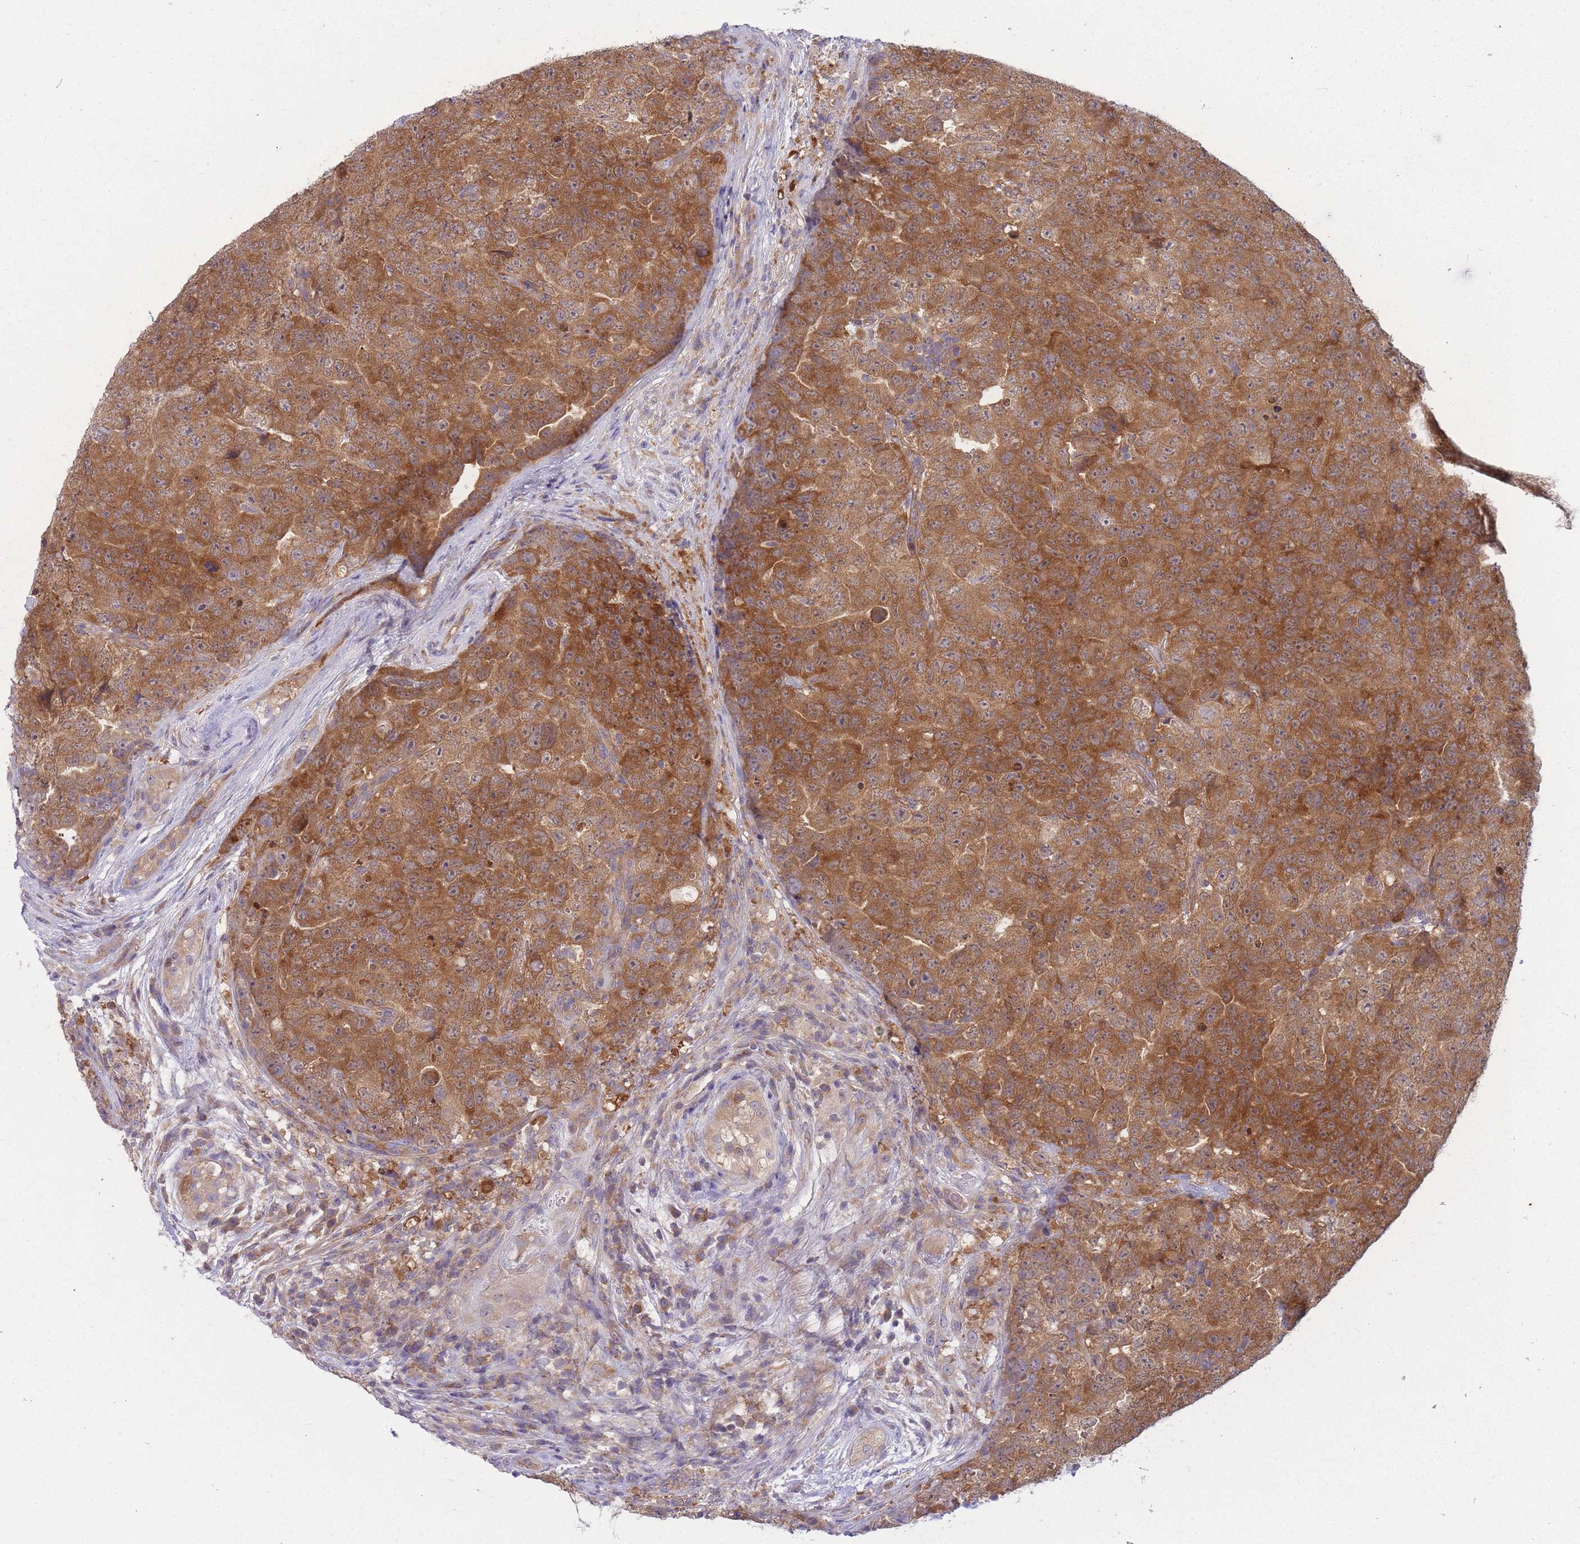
{"staining": {"intensity": "moderate", "quantity": ">75%", "location": "cytoplasmic/membranous"}, "tissue": "testis cancer", "cell_type": "Tumor cells", "image_type": "cancer", "snomed": [{"axis": "morphology", "description": "Seminoma, NOS"}, {"axis": "morphology", "description": "Teratoma, malignant, NOS"}, {"axis": "topography", "description": "Testis"}], "caption": "A brown stain shows moderate cytoplasmic/membranous positivity of a protein in testis teratoma (malignant) tumor cells. (DAB (3,3'-diaminobenzidine) IHC with brightfield microscopy, high magnification).", "gene": "PFDN6", "patient": {"sex": "male", "age": 34}}